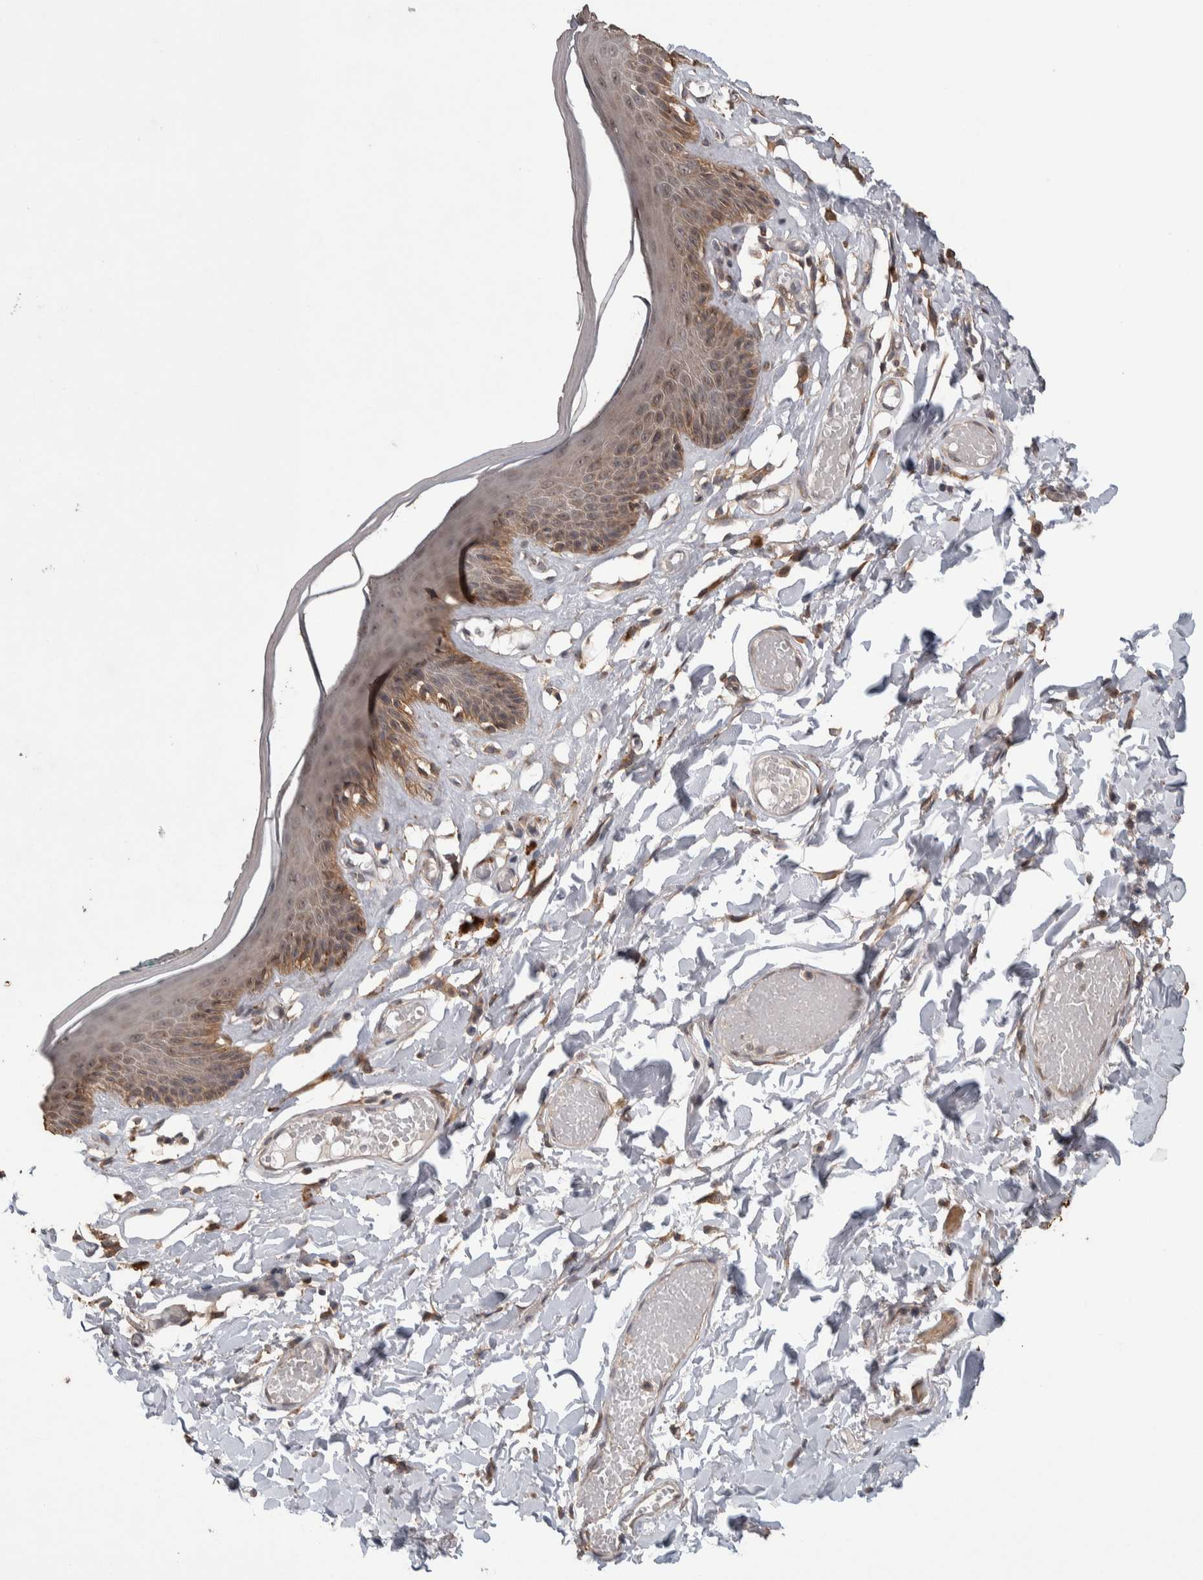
{"staining": {"intensity": "moderate", "quantity": ">75%", "location": "cytoplasmic/membranous,nuclear"}, "tissue": "skin", "cell_type": "Epidermal cells", "image_type": "normal", "snomed": [{"axis": "morphology", "description": "Normal tissue, NOS"}, {"axis": "topography", "description": "Vulva"}], "caption": "The photomicrograph shows staining of unremarkable skin, revealing moderate cytoplasmic/membranous,nuclear protein expression (brown color) within epidermal cells.", "gene": "DVL2", "patient": {"sex": "female", "age": 73}}